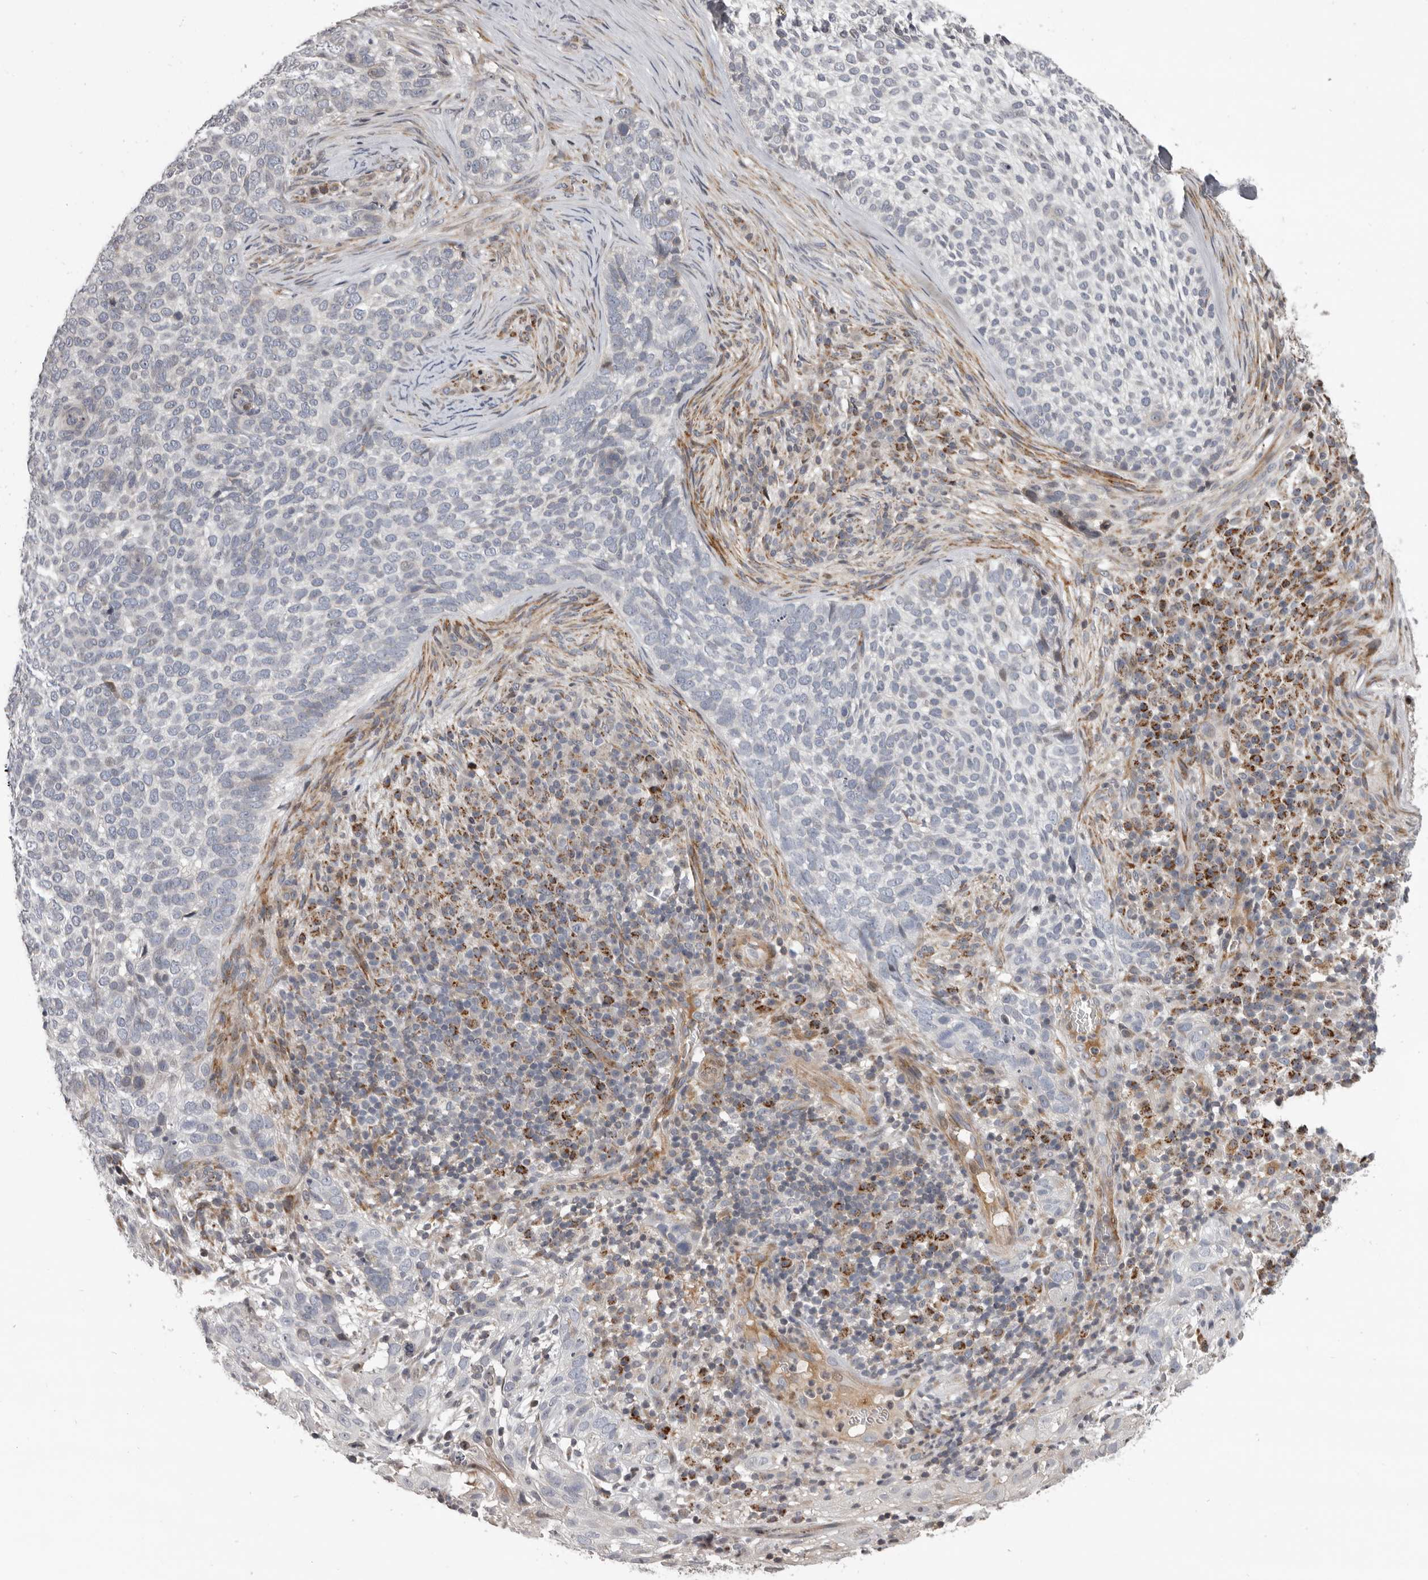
{"staining": {"intensity": "negative", "quantity": "none", "location": "none"}, "tissue": "skin cancer", "cell_type": "Tumor cells", "image_type": "cancer", "snomed": [{"axis": "morphology", "description": "Basal cell carcinoma"}, {"axis": "topography", "description": "Skin"}], "caption": "Immunohistochemistry histopathology image of neoplastic tissue: human basal cell carcinoma (skin) stained with DAB shows no significant protein staining in tumor cells.", "gene": "AZIN1", "patient": {"sex": "female", "age": 64}}